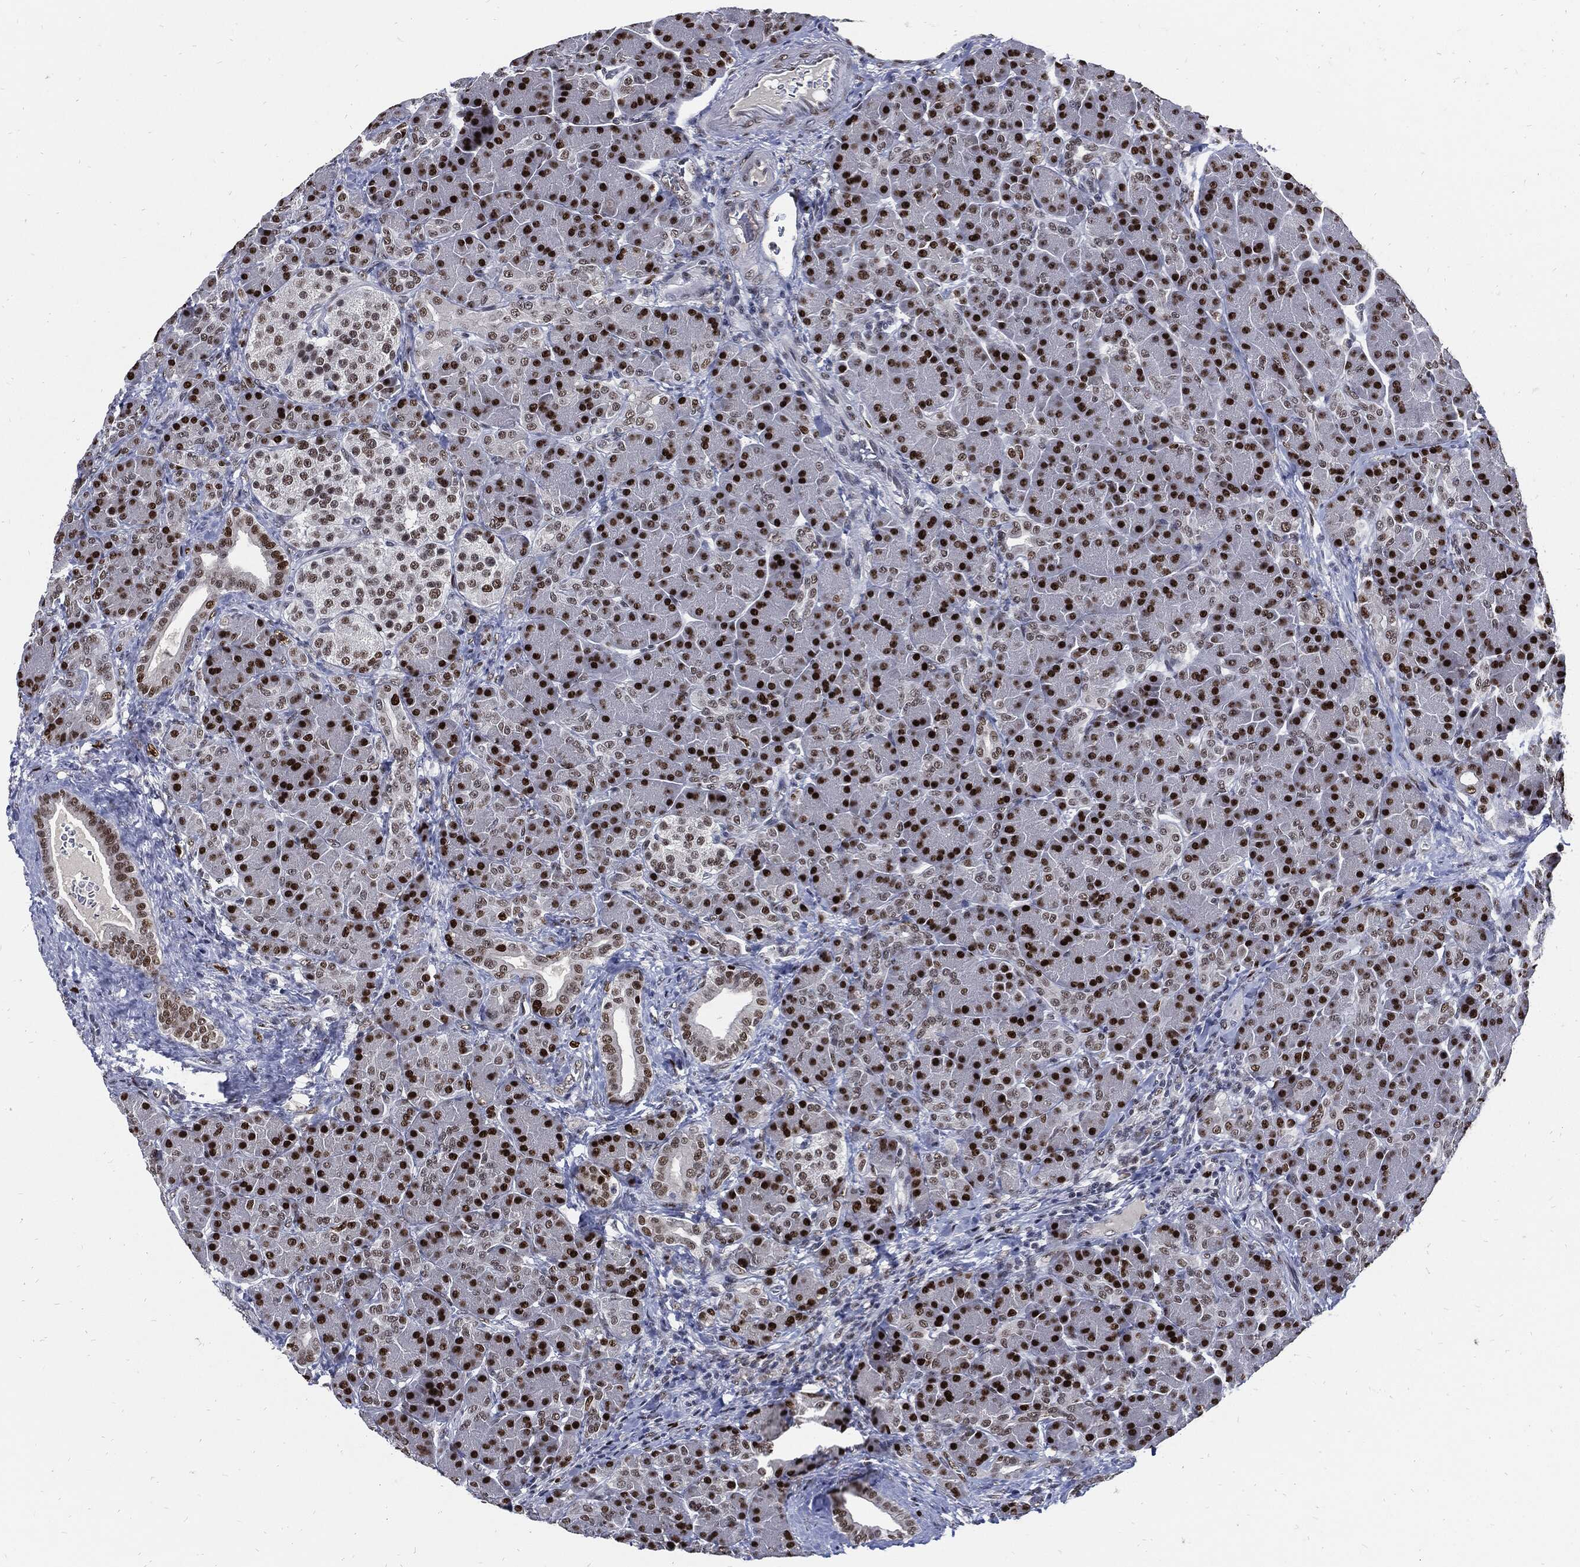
{"staining": {"intensity": "strong", "quantity": ">75%", "location": "nuclear"}, "tissue": "pancreas", "cell_type": "Exocrine glandular cells", "image_type": "normal", "snomed": [{"axis": "morphology", "description": "Normal tissue, NOS"}, {"axis": "topography", "description": "Pancreas"}], "caption": "A micrograph of pancreas stained for a protein demonstrates strong nuclear brown staining in exocrine glandular cells. Immunohistochemistry (ihc) stains the protein in brown and the nuclei are stained blue.", "gene": "NBN", "patient": {"sex": "female", "age": 63}}